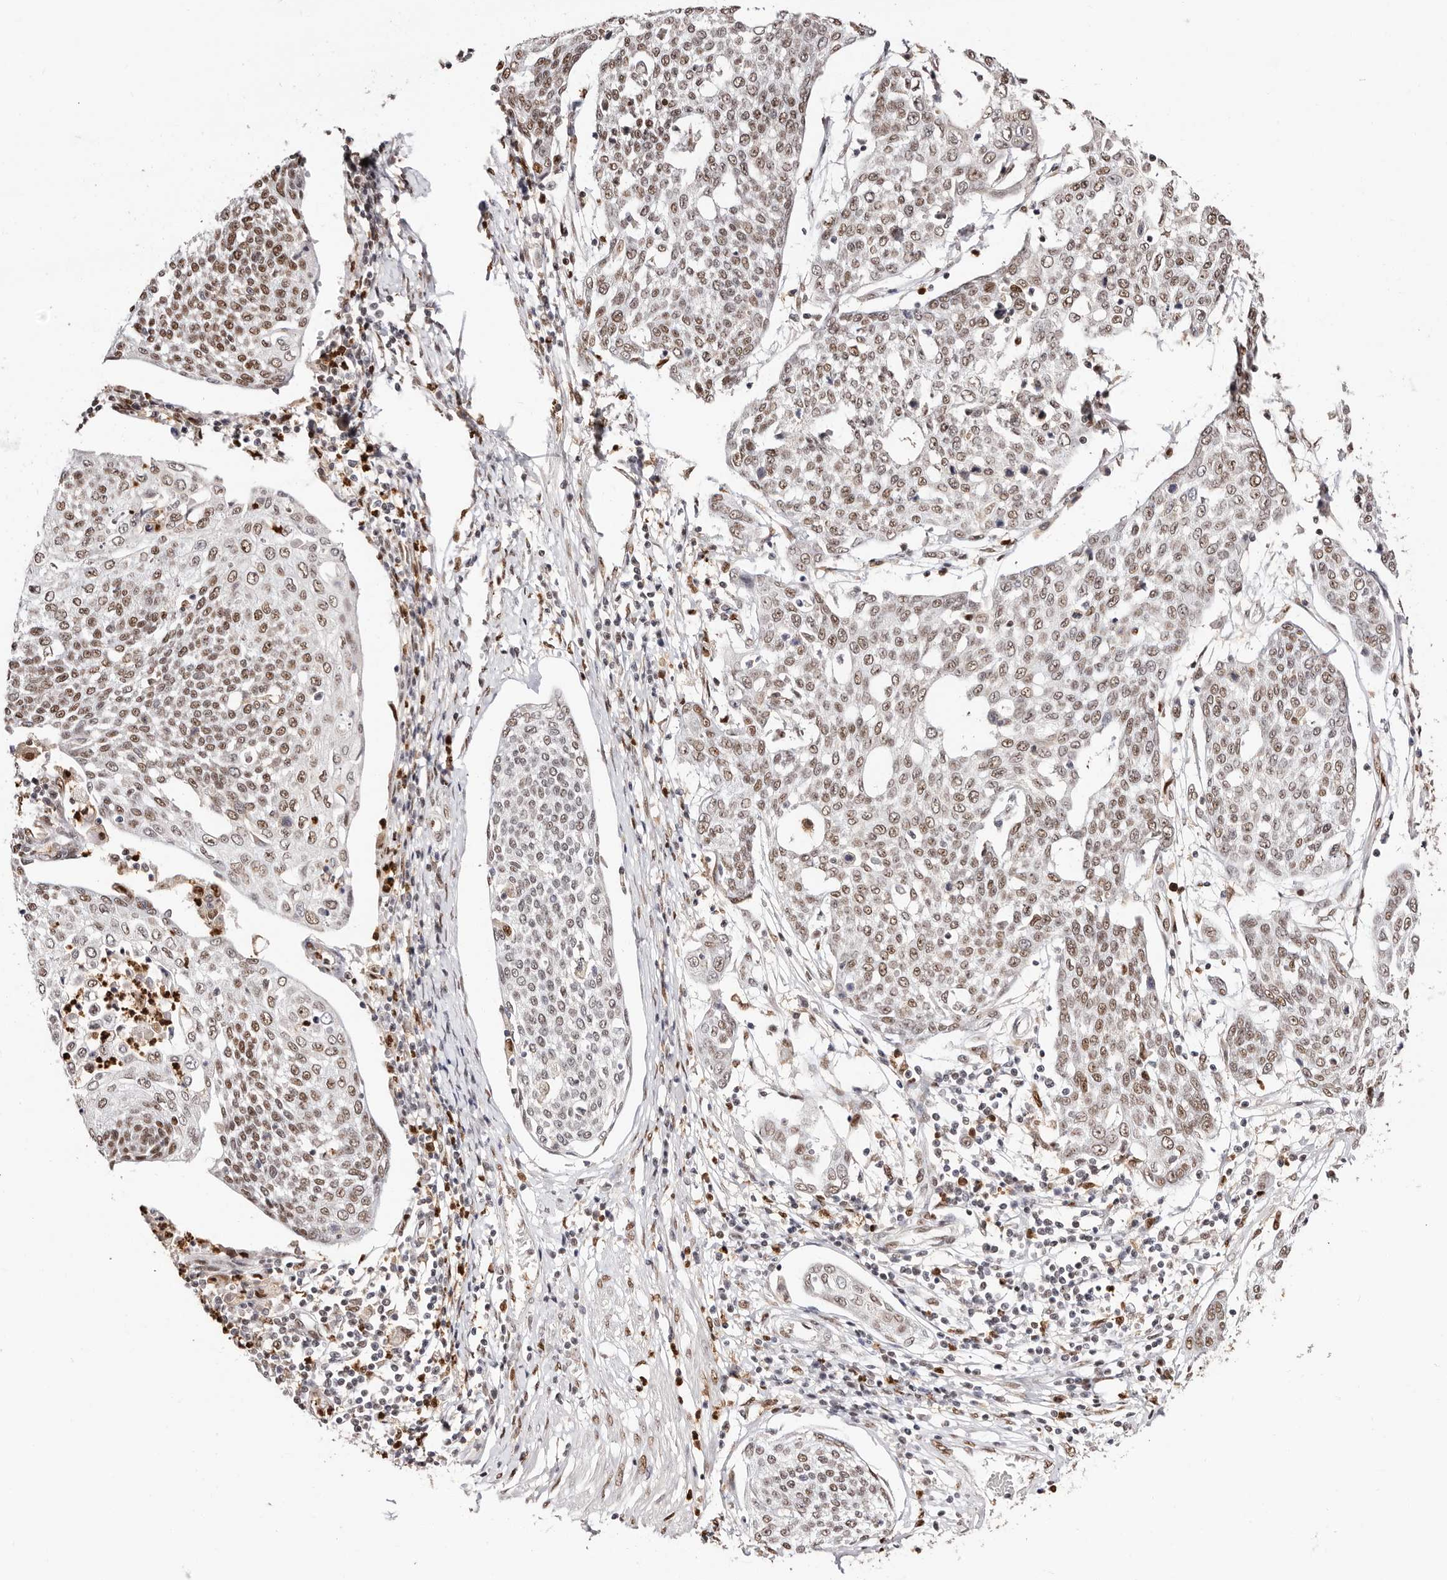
{"staining": {"intensity": "moderate", "quantity": ">75%", "location": "nuclear"}, "tissue": "cervical cancer", "cell_type": "Tumor cells", "image_type": "cancer", "snomed": [{"axis": "morphology", "description": "Squamous cell carcinoma, NOS"}, {"axis": "topography", "description": "Cervix"}], "caption": "DAB immunohistochemical staining of cervical cancer demonstrates moderate nuclear protein positivity in approximately >75% of tumor cells. The staining was performed using DAB to visualize the protein expression in brown, while the nuclei were stained in blue with hematoxylin (Magnification: 20x).", "gene": "TKT", "patient": {"sex": "female", "age": 34}}